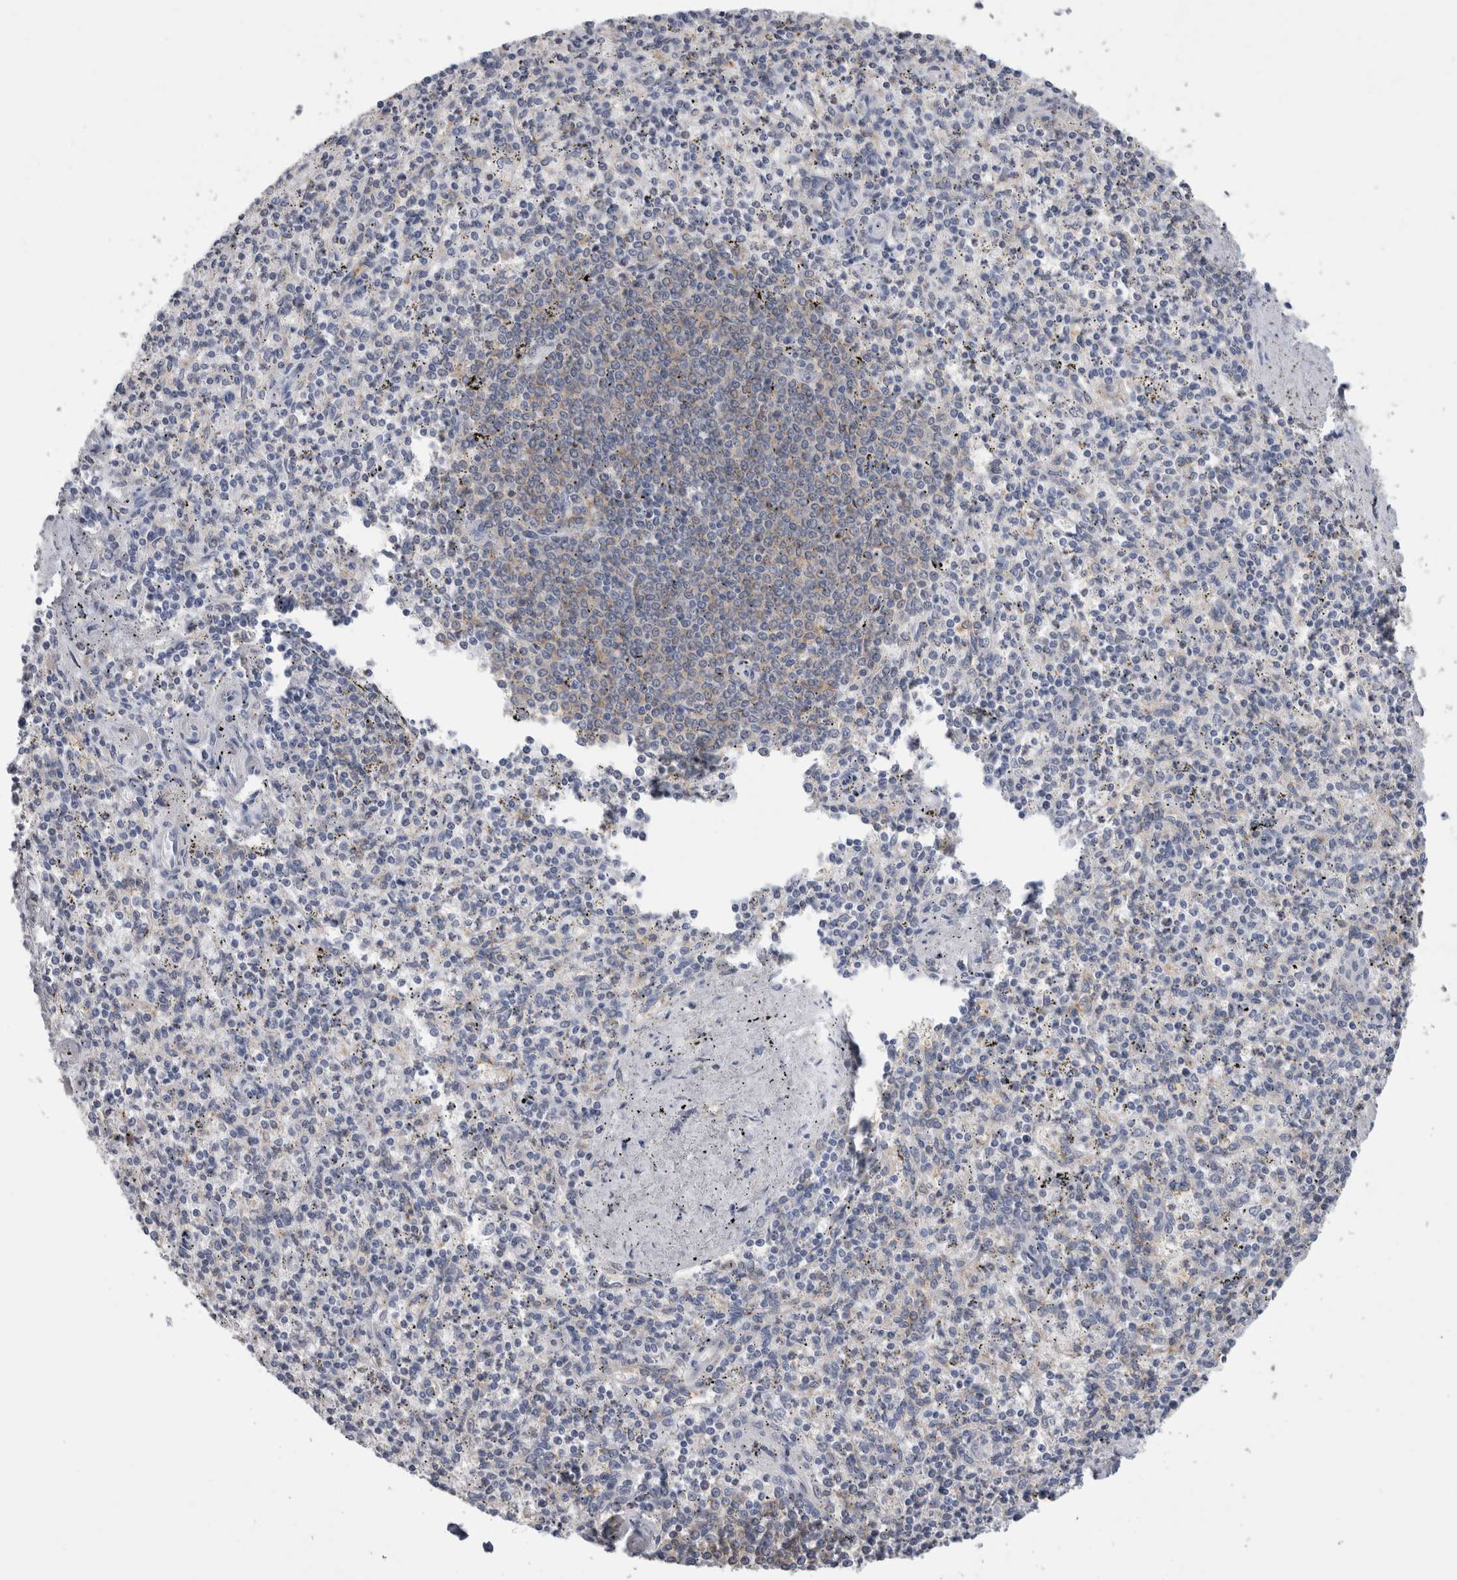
{"staining": {"intensity": "negative", "quantity": "none", "location": "none"}, "tissue": "spleen", "cell_type": "Cells in red pulp", "image_type": "normal", "snomed": [{"axis": "morphology", "description": "Normal tissue, NOS"}, {"axis": "topography", "description": "Spleen"}], "caption": "This is a photomicrograph of immunohistochemistry staining of normal spleen, which shows no staining in cells in red pulp. (DAB IHC with hematoxylin counter stain).", "gene": "SCRN1", "patient": {"sex": "male", "age": 72}}